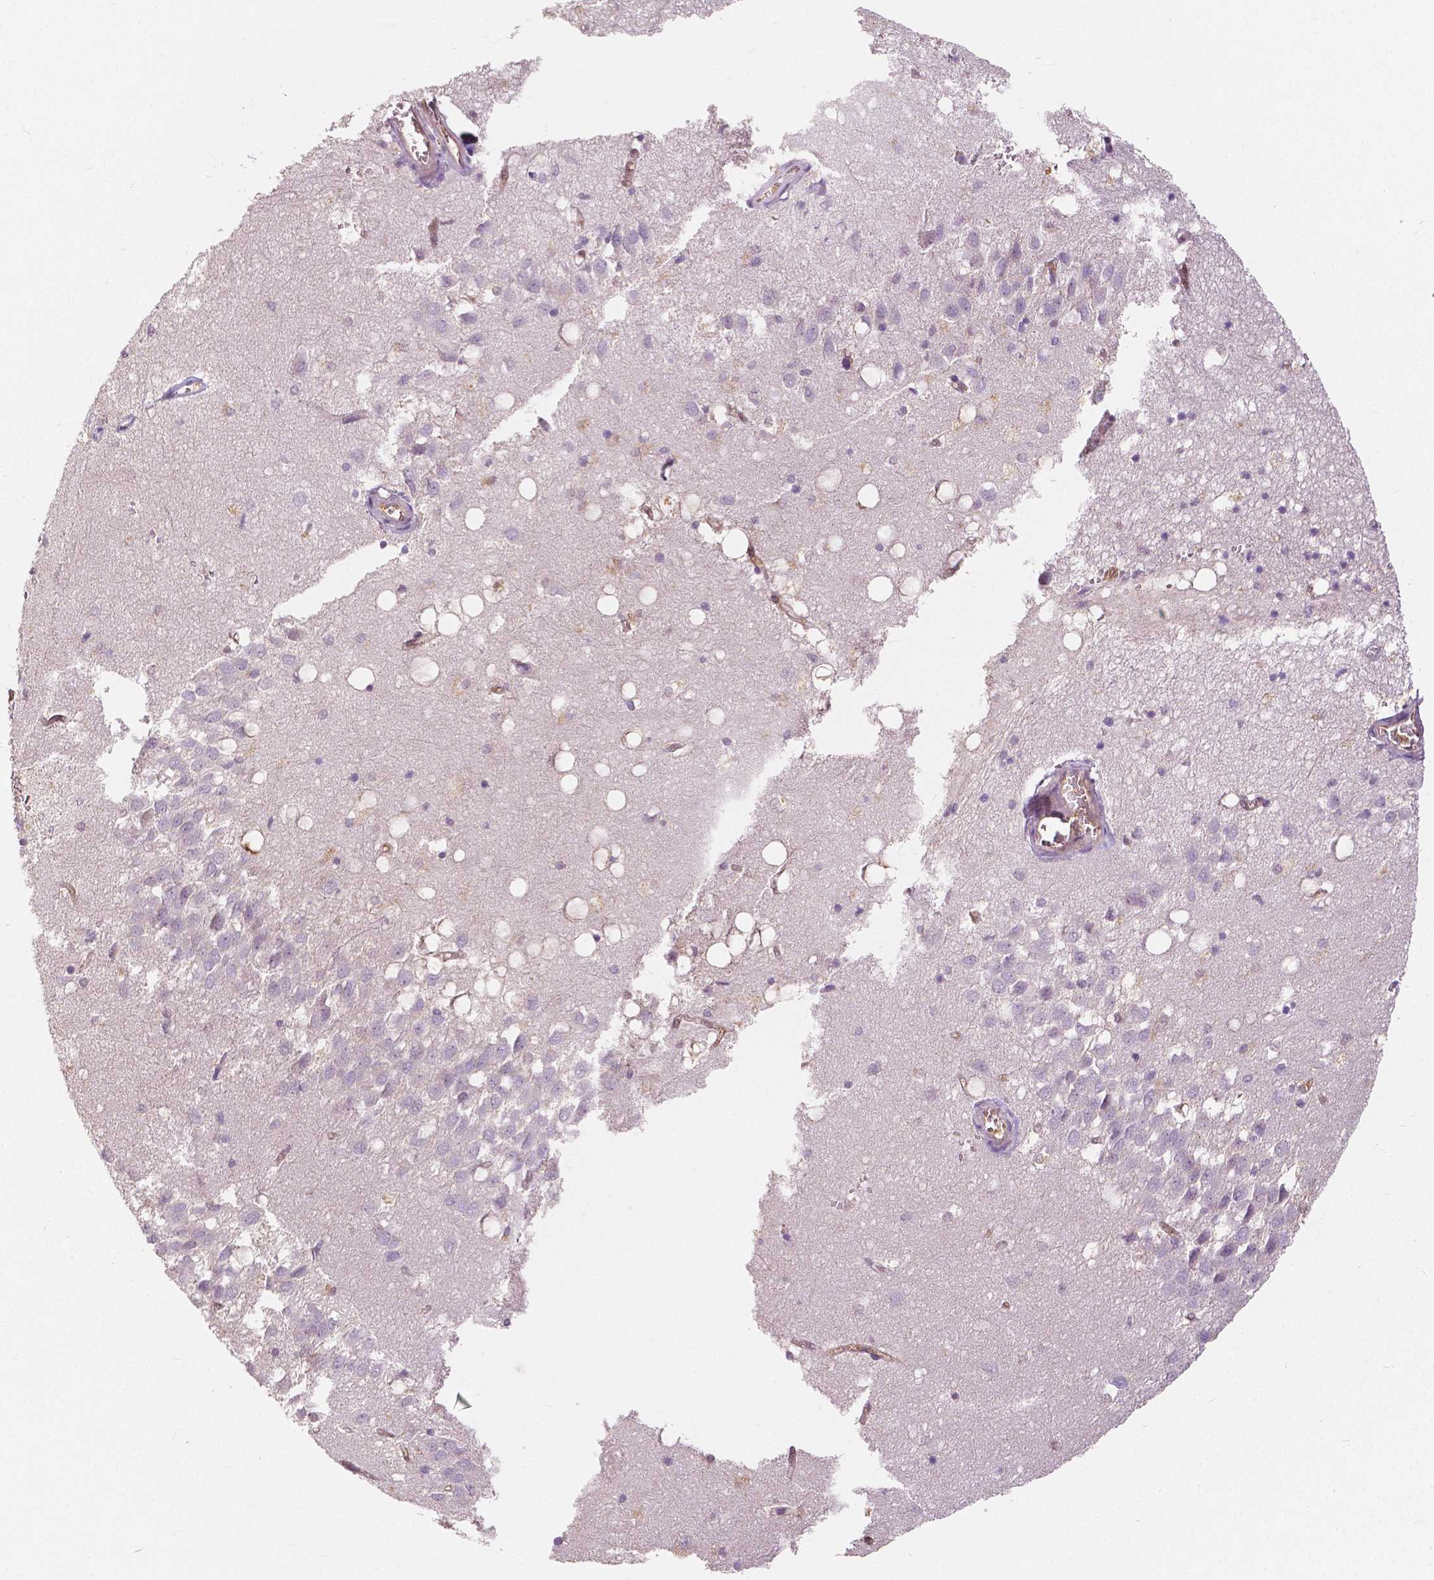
{"staining": {"intensity": "negative", "quantity": "none", "location": "none"}, "tissue": "hippocampus", "cell_type": "Glial cells", "image_type": "normal", "snomed": [{"axis": "morphology", "description": "Normal tissue, NOS"}, {"axis": "topography", "description": "Hippocampus"}], "caption": "Hippocampus was stained to show a protein in brown. There is no significant expression in glial cells. The staining was performed using DAB to visualize the protein expression in brown, while the nuclei were stained in blue with hematoxylin (Magnification: 20x).", "gene": "NAPRT", "patient": {"sex": "male", "age": 58}}